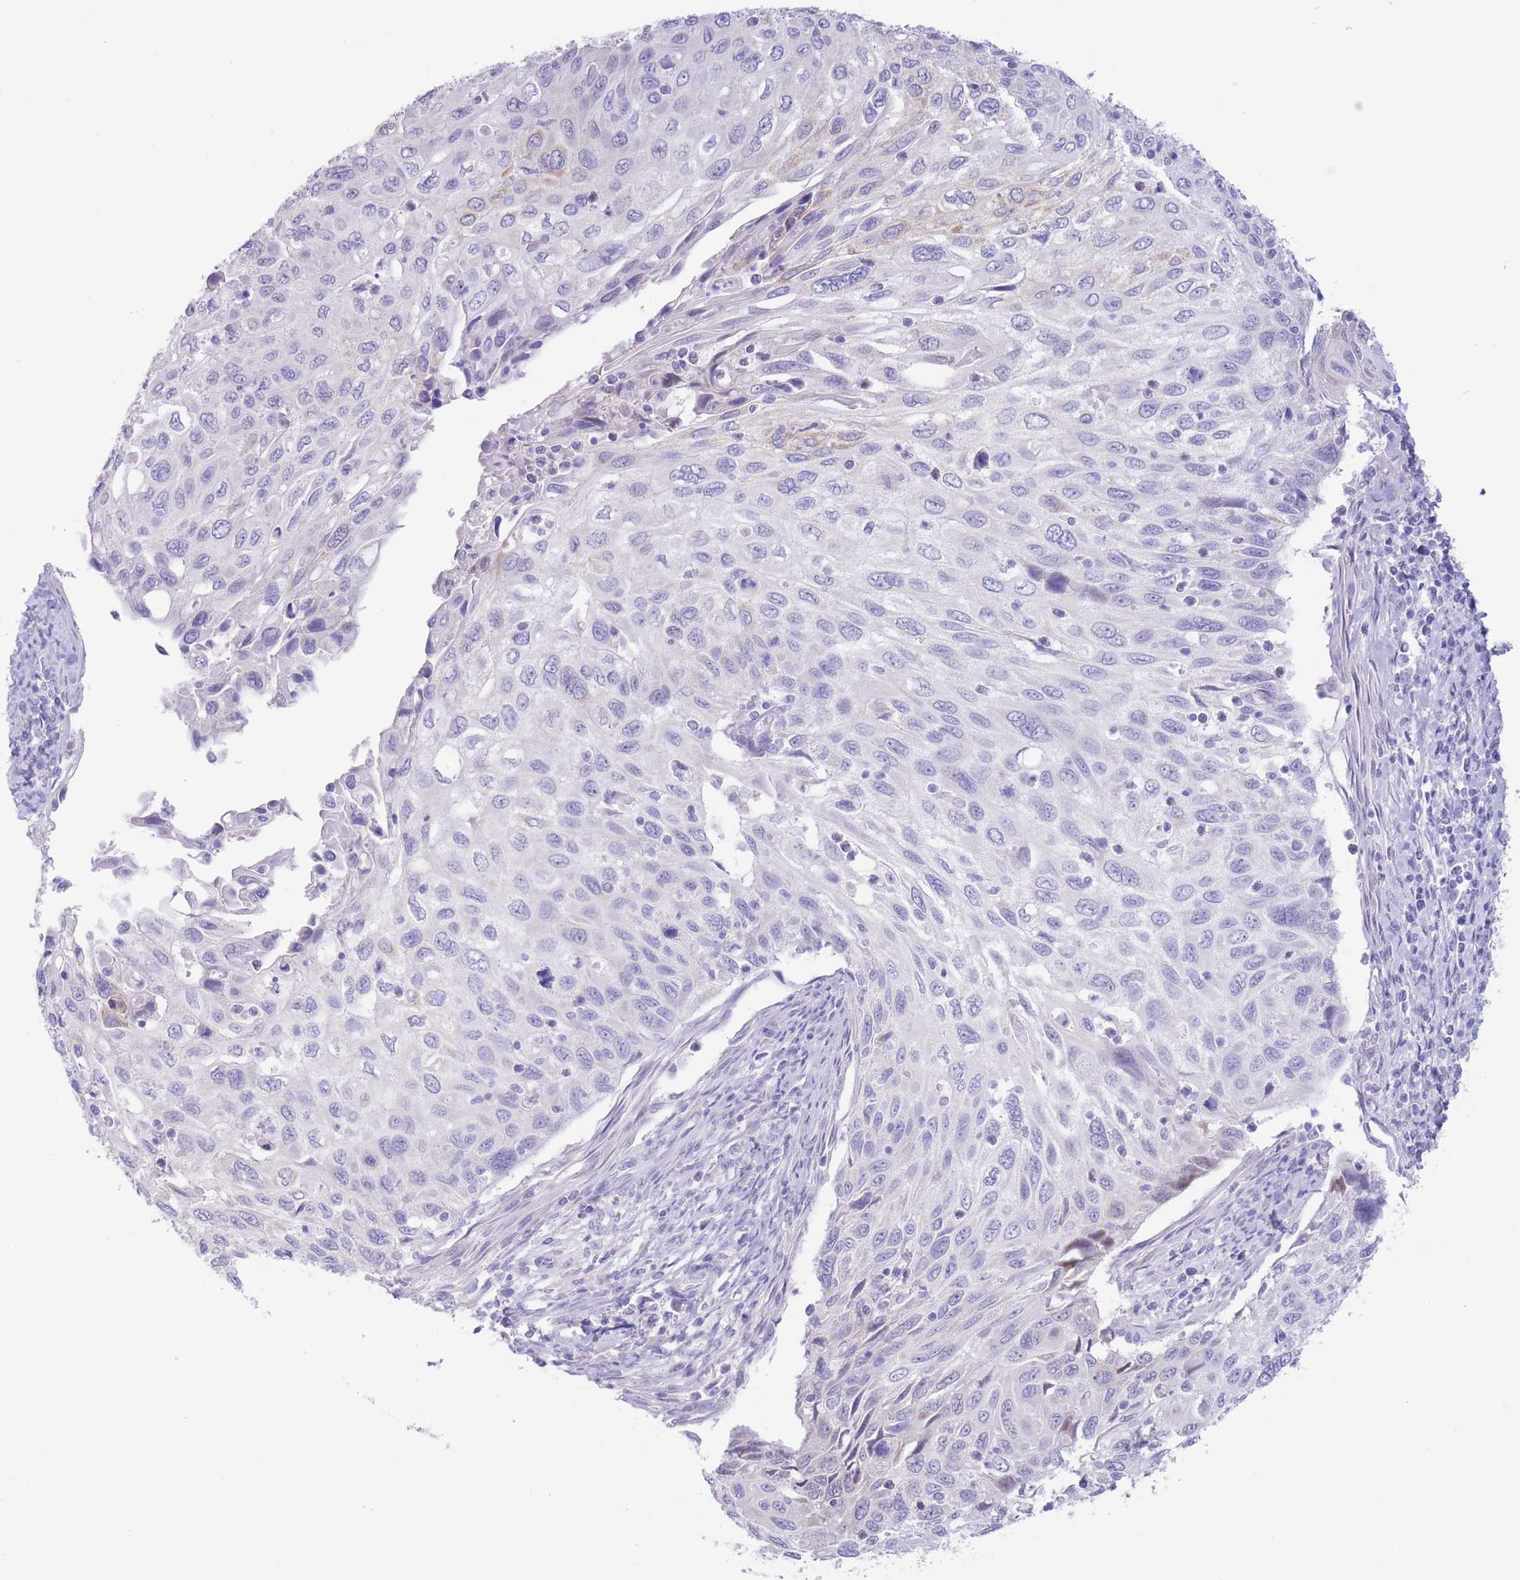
{"staining": {"intensity": "negative", "quantity": "none", "location": "none"}, "tissue": "cervical cancer", "cell_type": "Tumor cells", "image_type": "cancer", "snomed": [{"axis": "morphology", "description": "Squamous cell carcinoma, NOS"}, {"axis": "topography", "description": "Cervix"}], "caption": "Immunohistochemistry (IHC) of human cervical cancer (squamous cell carcinoma) exhibits no expression in tumor cells.", "gene": "FAH", "patient": {"sex": "female", "age": 70}}